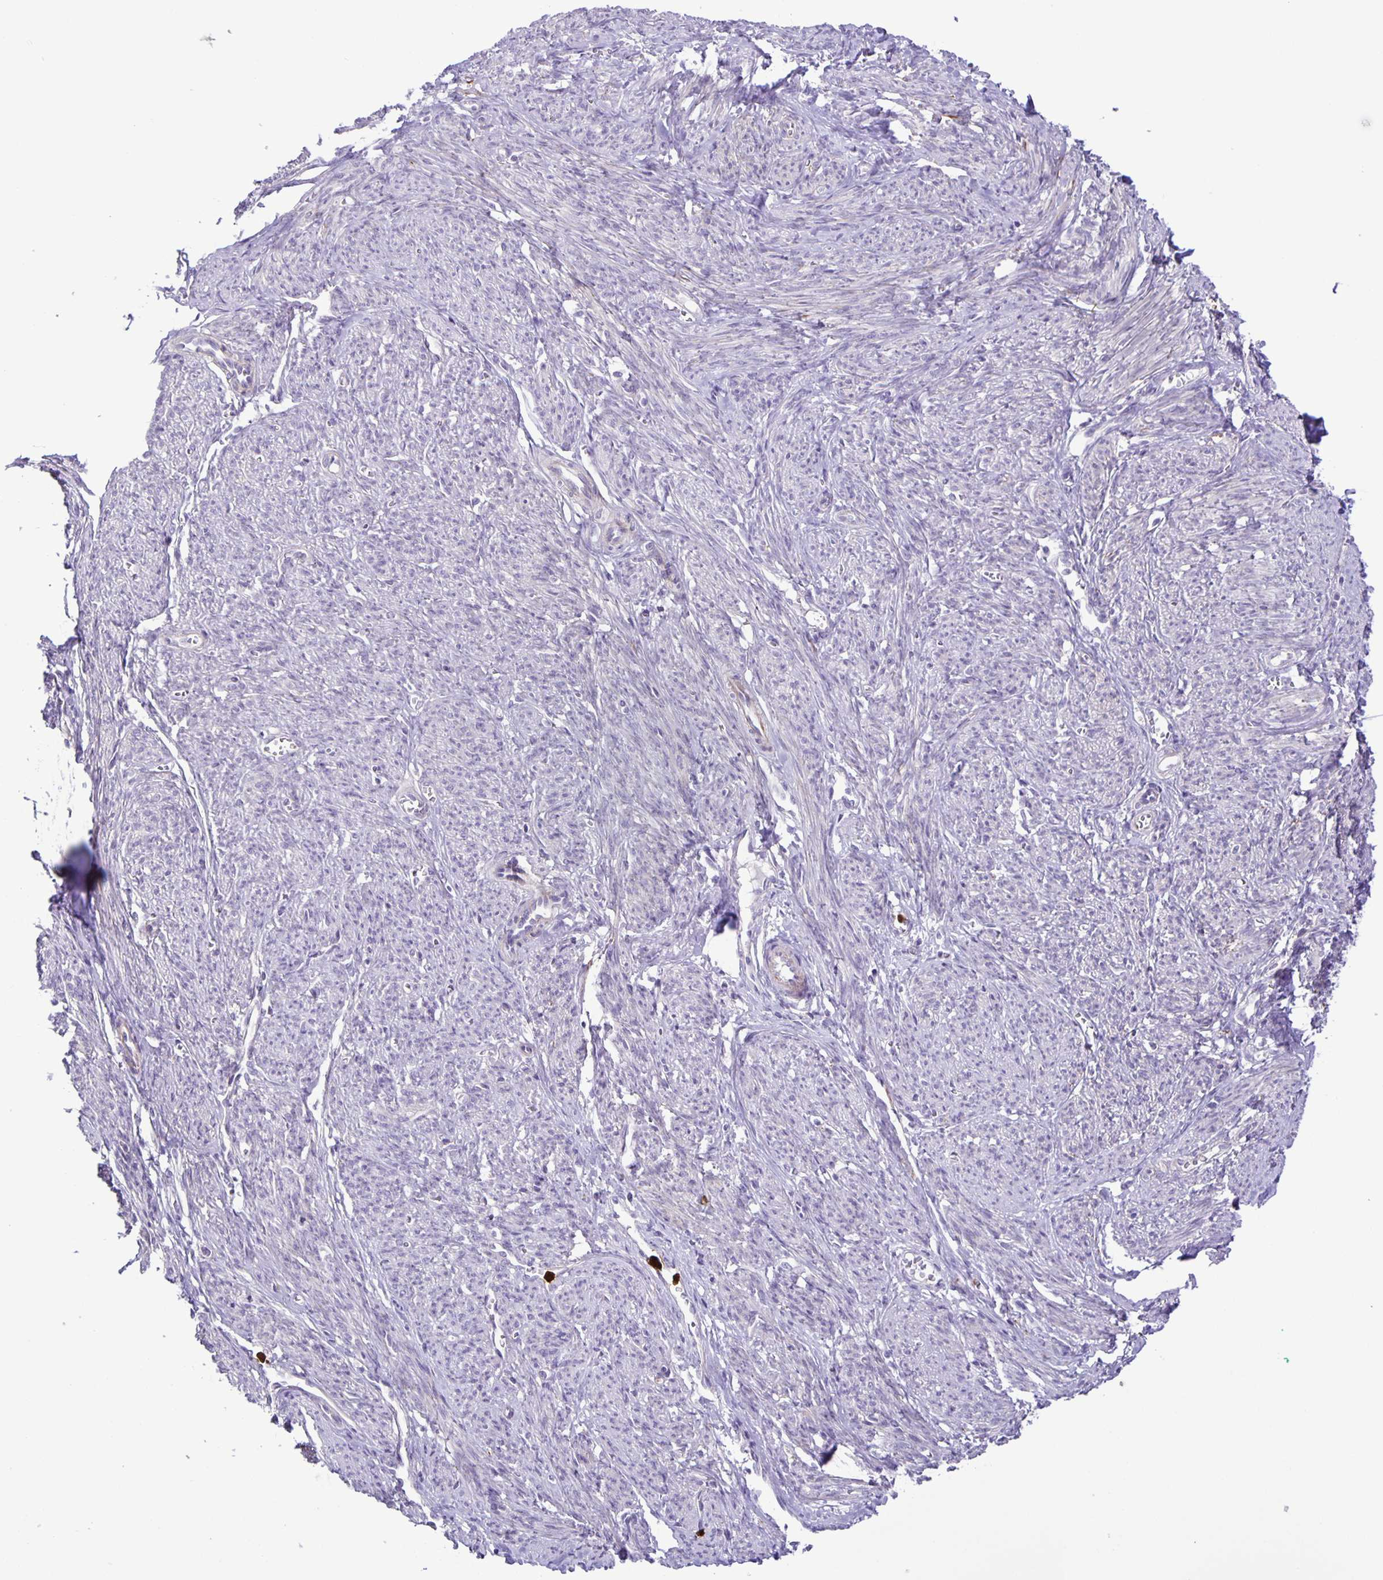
{"staining": {"intensity": "negative", "quantity": "none", "location": "none"}, "tissue": "smooth muscle", "cell_type": "Smooth muscle cells", "image_type": "normal", "snomed": [{"axis": "morphology", "description": "Normal tissue, NOS"}, {"axis": "topography", "description": "Smooth muscle"}], "caption": "This is an IHC photomicrograph of benign human smooth muscle. There is no positivity in smooth muscle cells.", "gene": "ADCK1", "patient": {"sex": "female", "age": 65}}